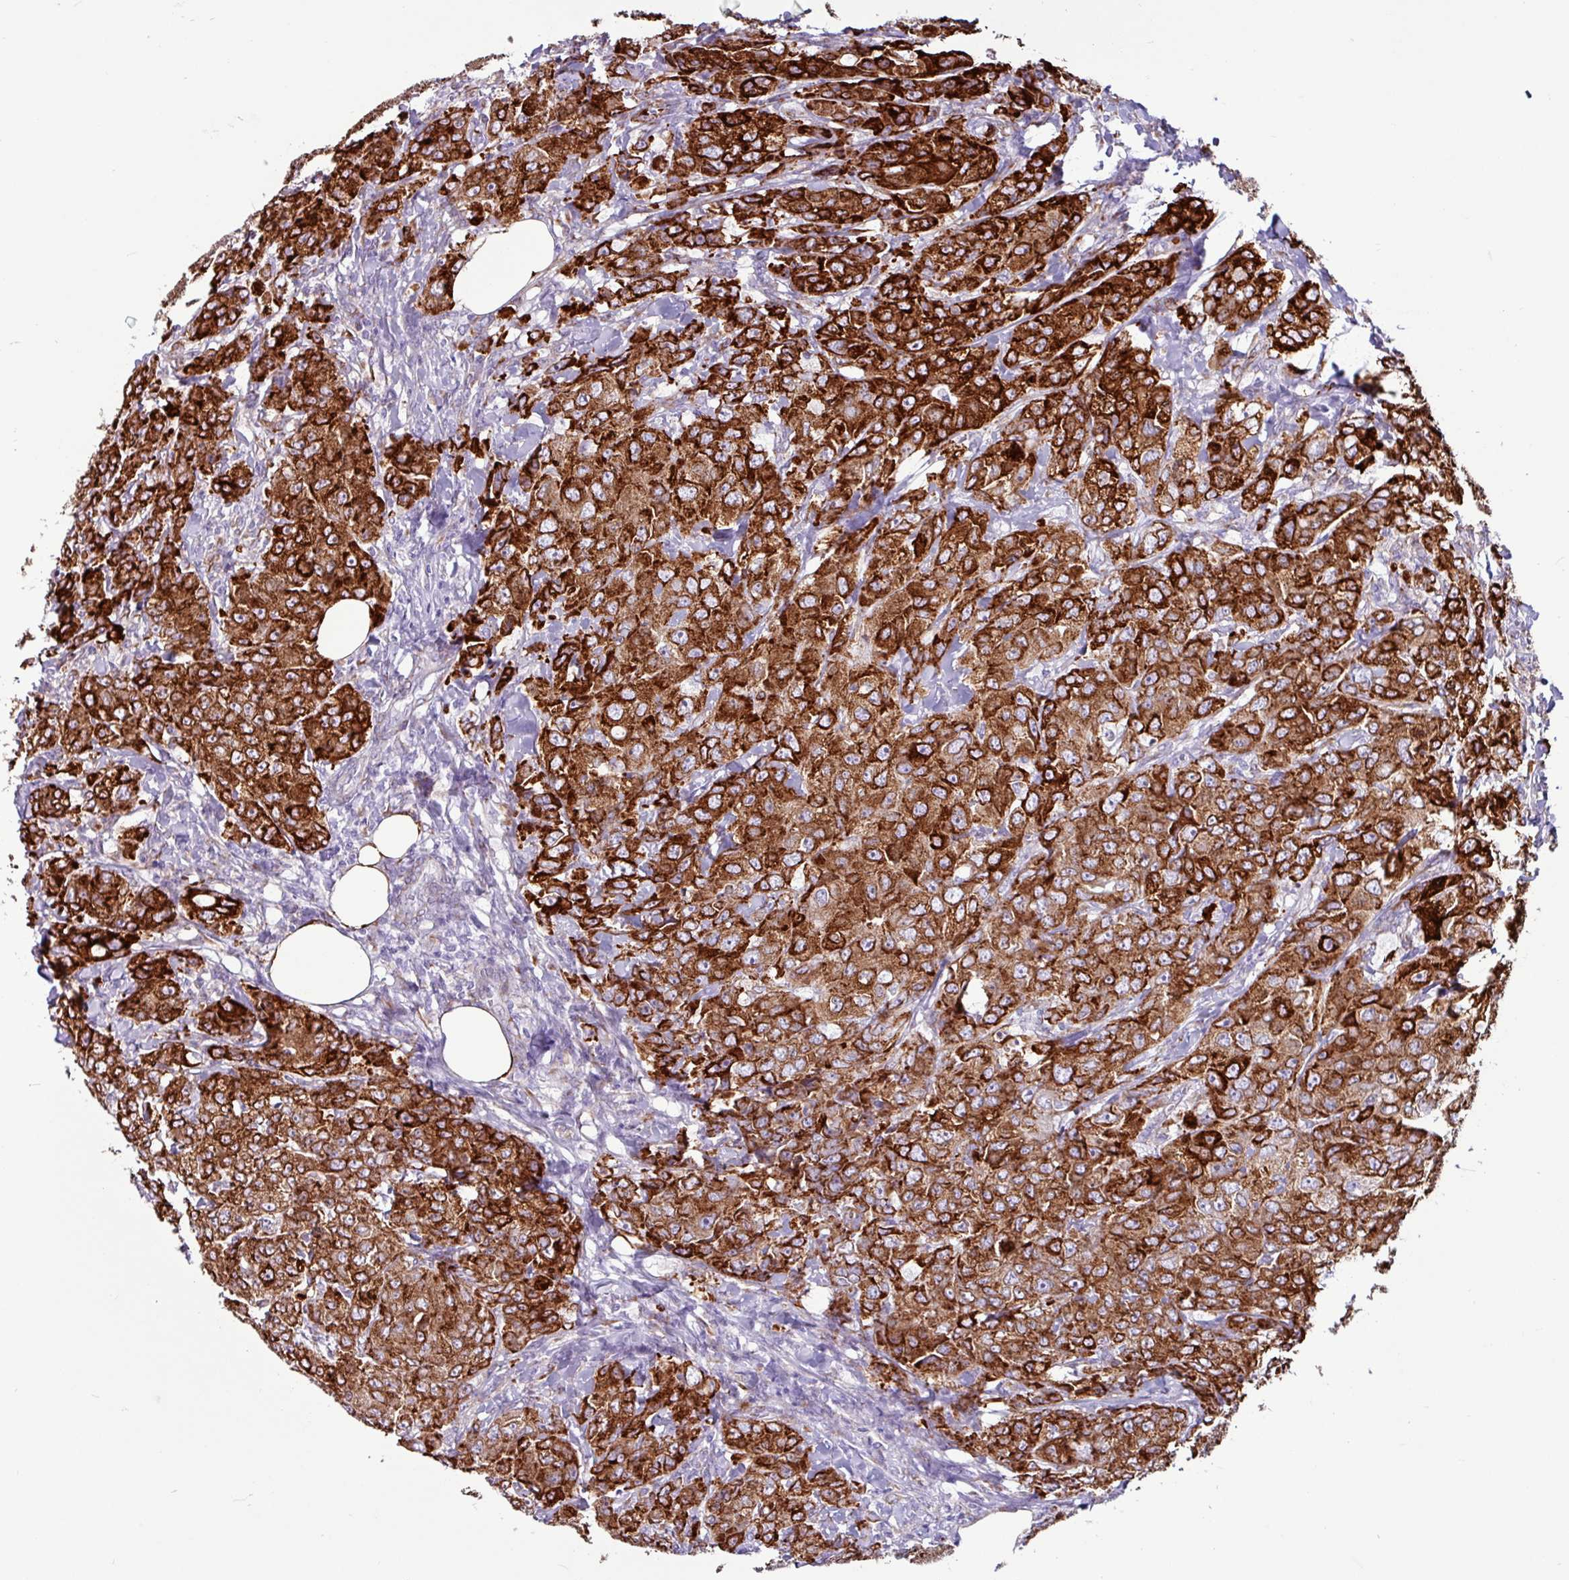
{"staining": {"intensity": "strong", "quantity": ">75%", "location": "cytoplasmic/membranous"}, "tissue": "breast cancer", "cell_type": "Tumor cells", "image_type": "cancer", "snomed": [{"axis": "morphology", "description": "Duct carcinoma"}, {"axis": "topography", "description": "Breast"}], "caption": "Breast cancer (invasive ductal carcinoma) stained with a brown dye reveals strong cytoplasmic/membranous positive expression in about >75% of tumor cells.", "gene": "PPP1R35", "patient": {"sex": "female", "age": 43}}